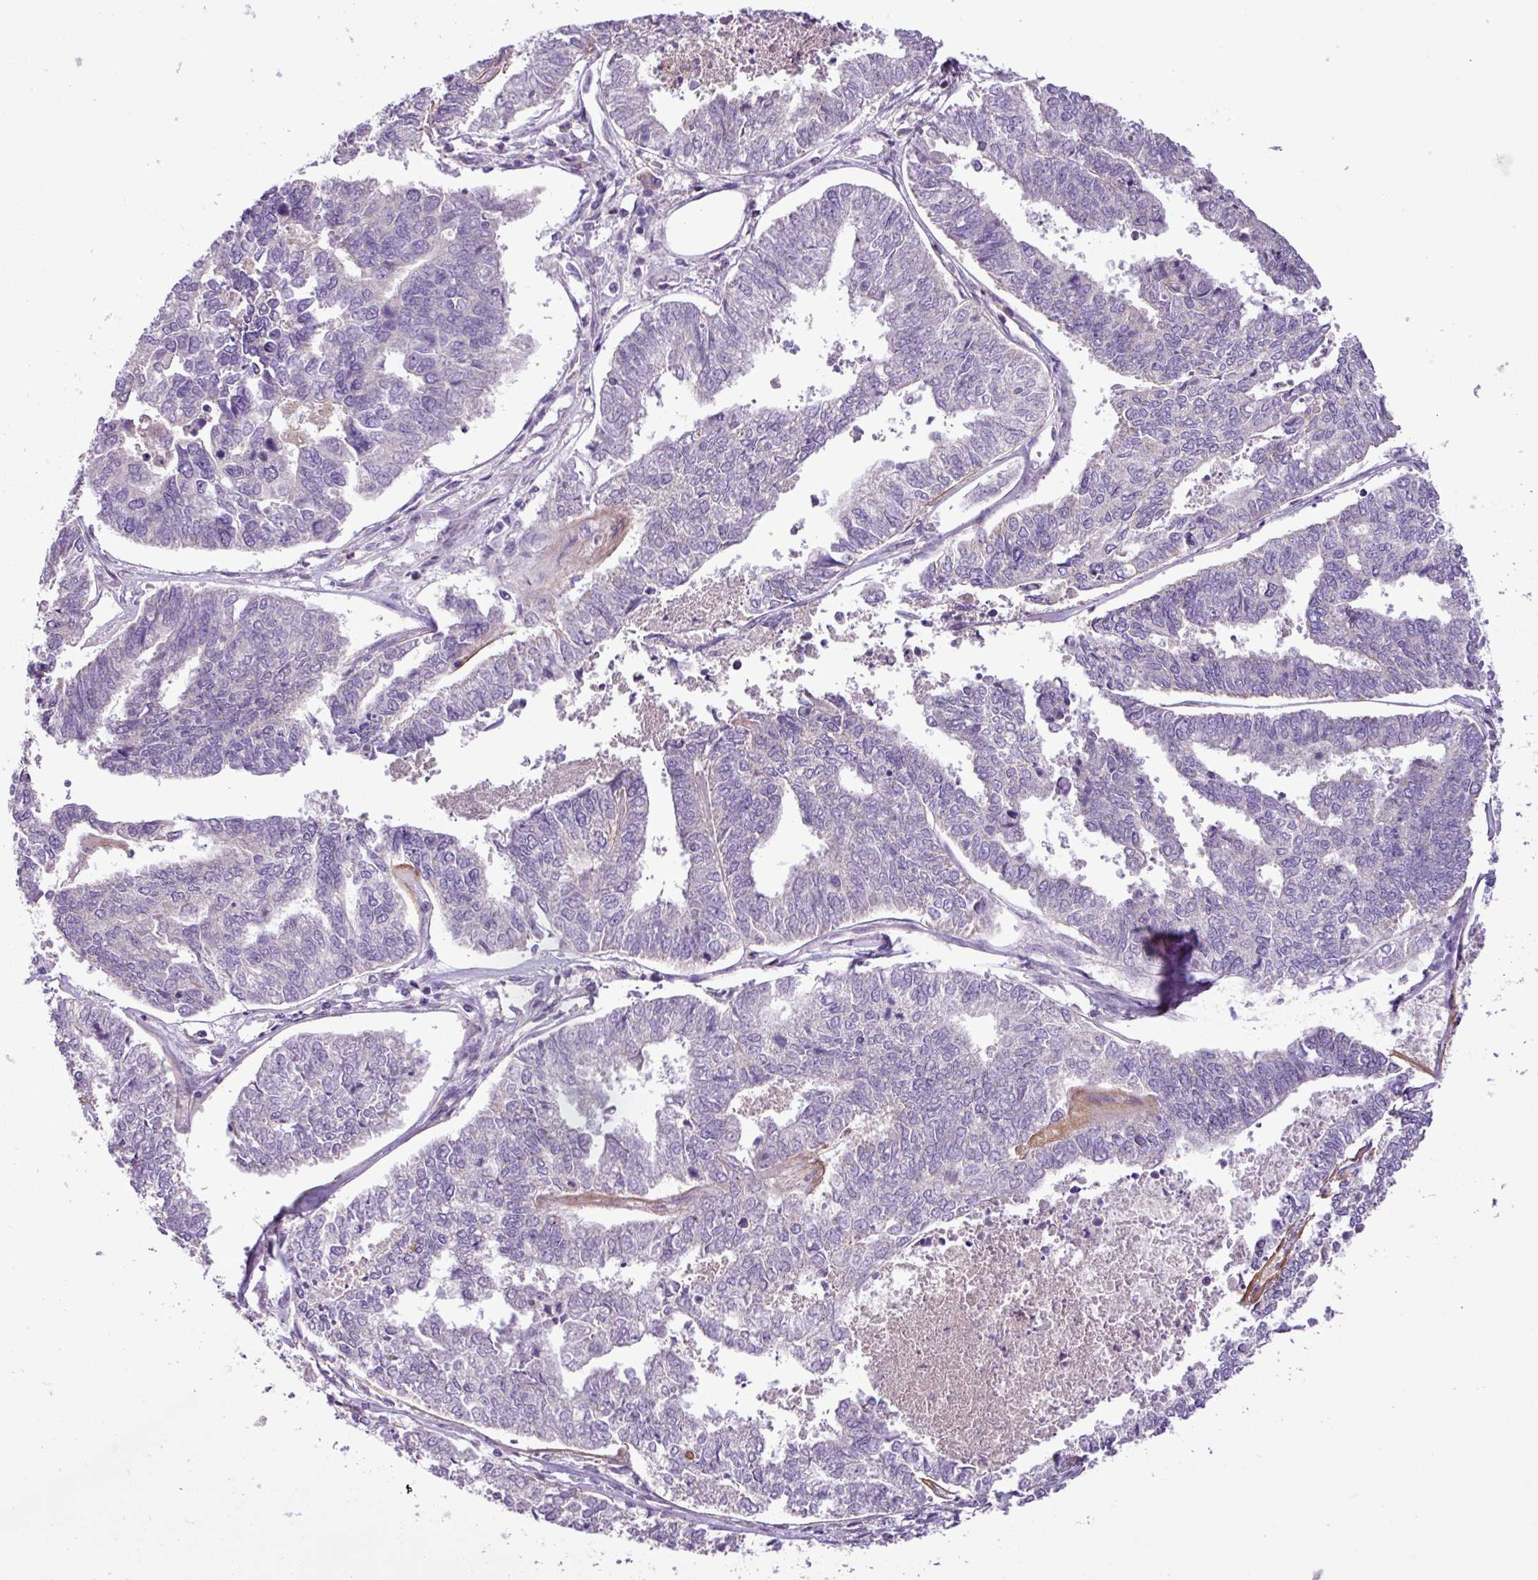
{"staining": {"intensity": "negative", "quantity": "none", "location": "none"}, "tissue": "endometrial cancer", "cell_type": "Tumor cells", "image_type": "cancer", "snomed": [{"axis": "morphology", "description": "Adenocarcinoma, NOS"}, {"axis": "topography", "description": "Endometrium"}], "caption": "Protein analysis of endometrial cancer (adenocarcinoma) displays no significant expression in tumor cells.", "gene": "FAM183A", "patient": {"sex": "female", "age": 73}}